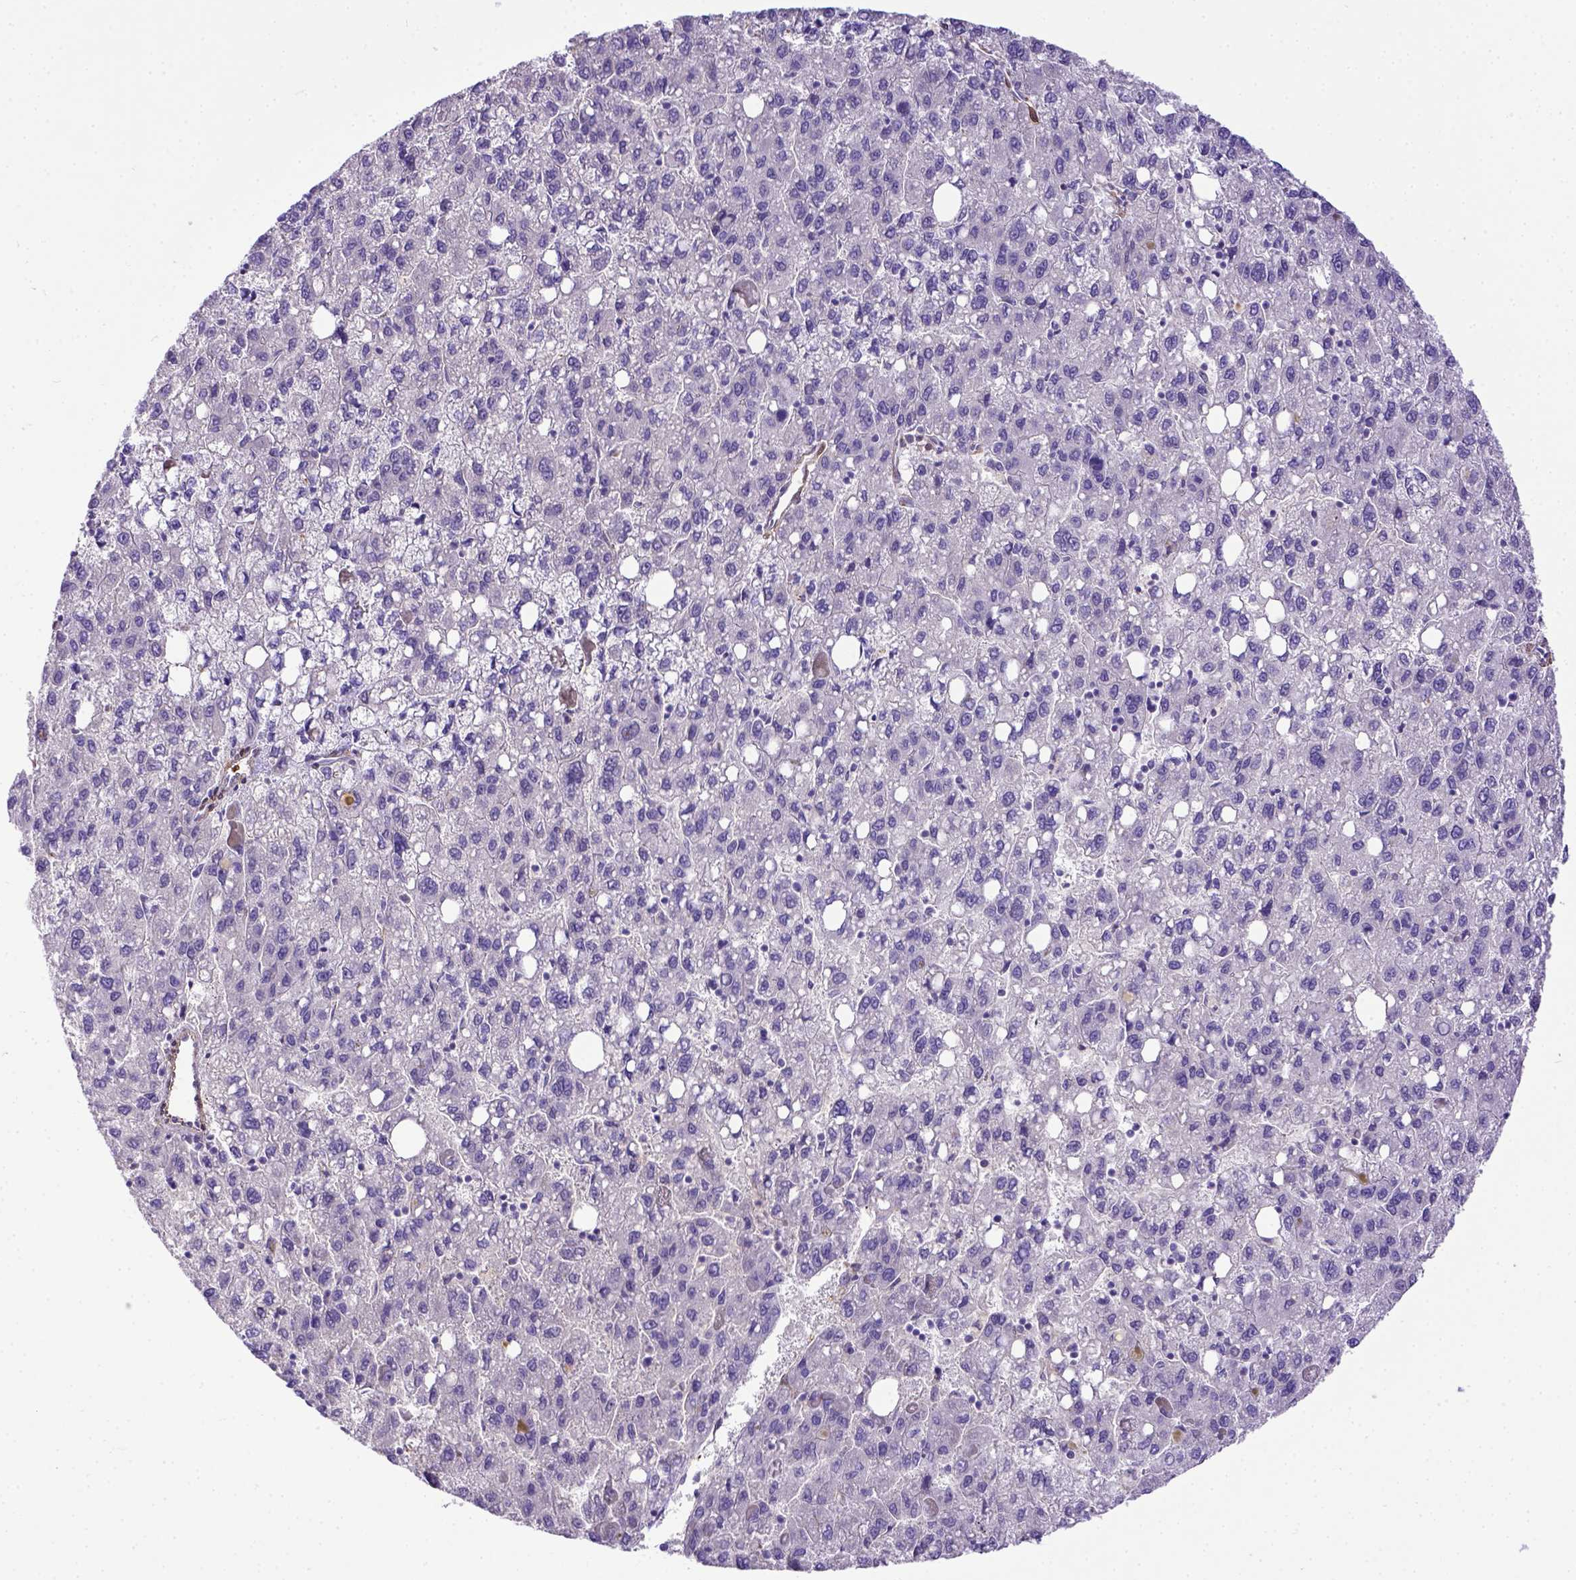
{"staining": {"intensity": "negative", "quantity": "none", "location": "none"}, "tissue": "liver cancer", "cell_type": "Tumor cells", "image_type": "cancer", "snomed": [{"axis": "morphology", "description": "Carcinoma, Hepatocellular, NOS"}, {"axis": "topography", "description": "Liver"}], "caption": "There is no significant expression in tumor cells of liver cancer (hepatocellular carcinoma).", "gene": "BTN1A1", "patient": {"sex": "female", "age": 82}}